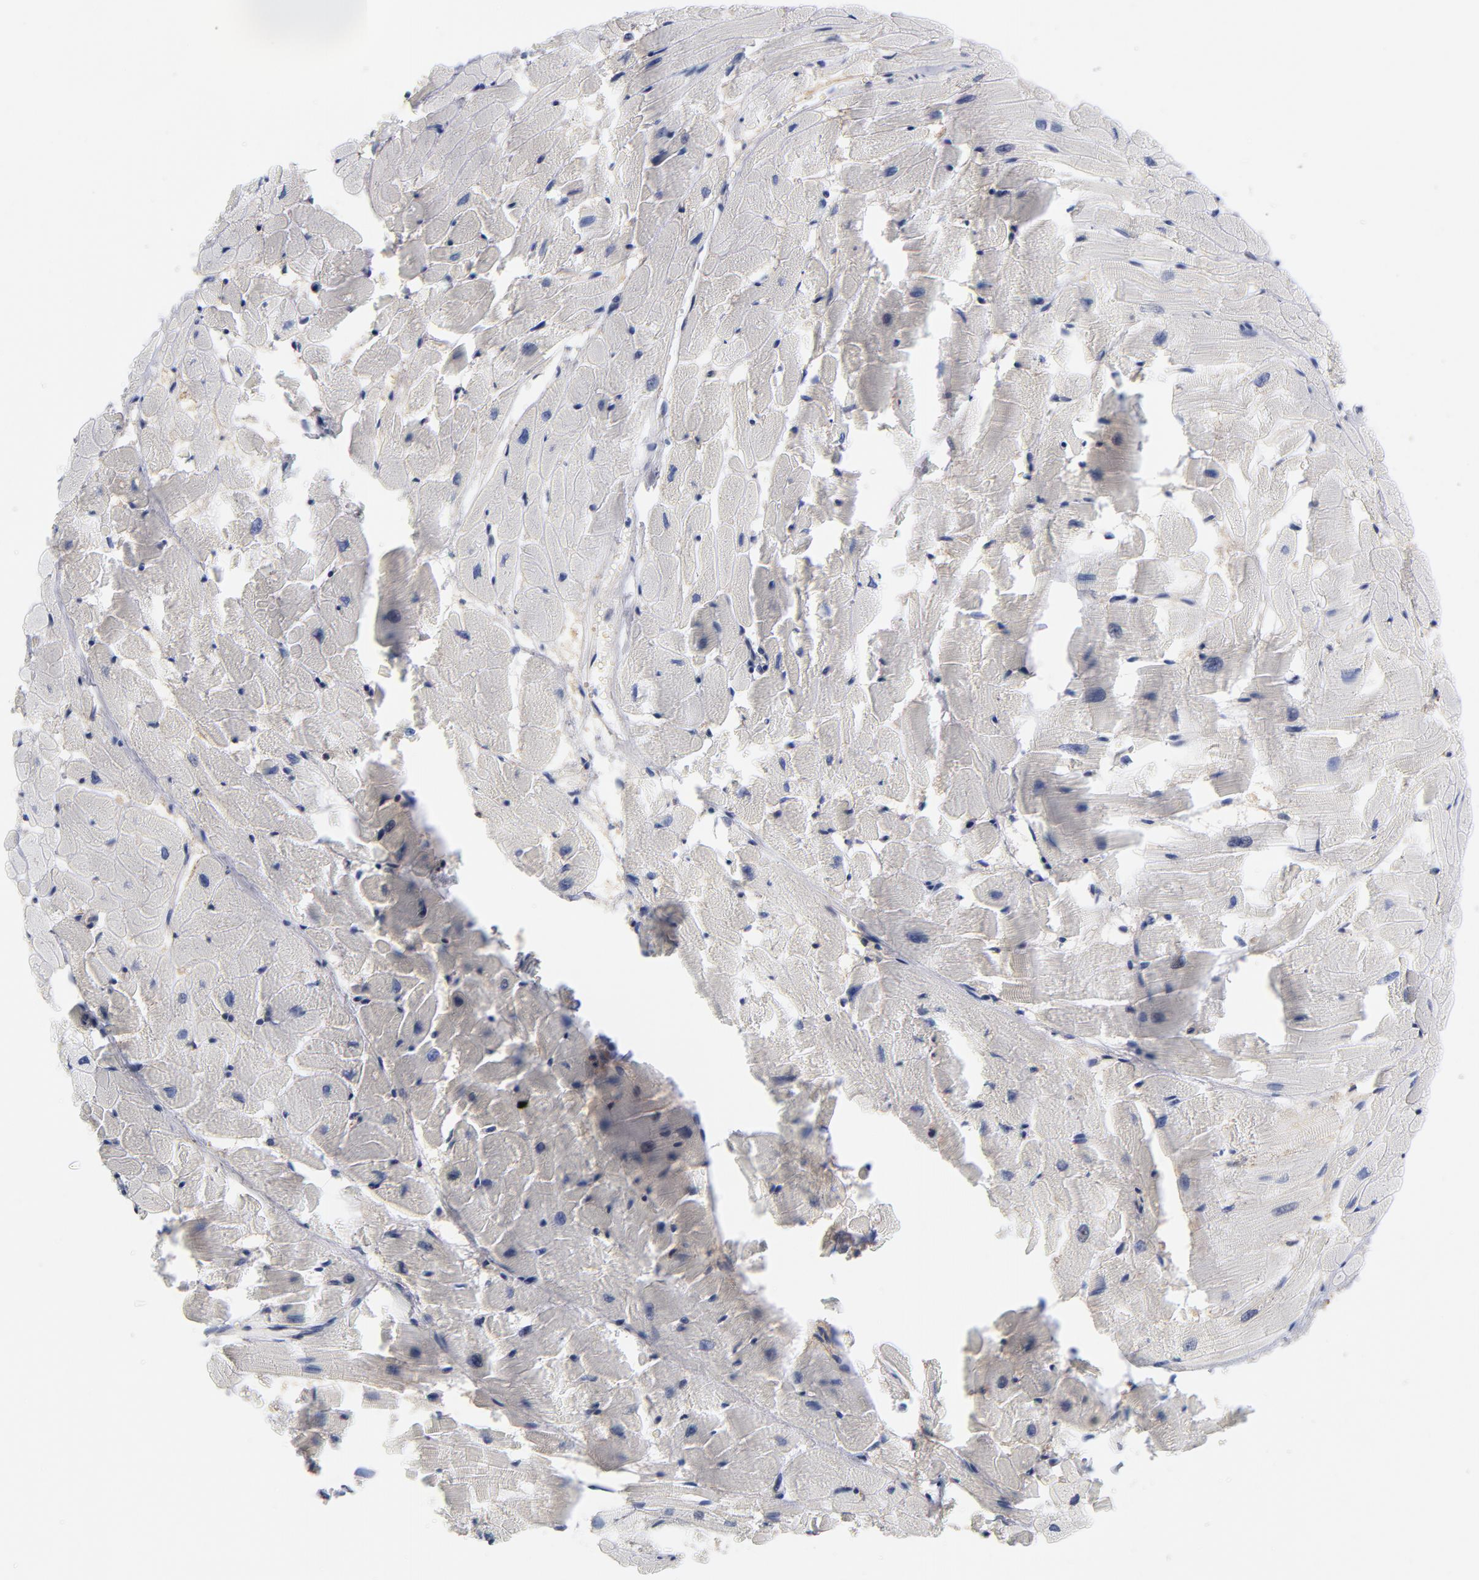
{"staining": {"intensity": "negative", "quantity": "none", "location": "none"}, "tissue": "heart muscle", "cell_type": "Cardiomyocytes", "image_type": "normal", "snomed": [{"axis": "morphology", "description": "Normal tissue, NOS"}, {"axis": "topography", "description": "Heart"}], "caption": "DAB (3,3'-diaminobenzidine) immunohistochemical staining of benign human heart muscle exhibits no significant expression in cardiomyocytes.", "gene": "MIF", "patient": {"sex": "female", "age": 19}}